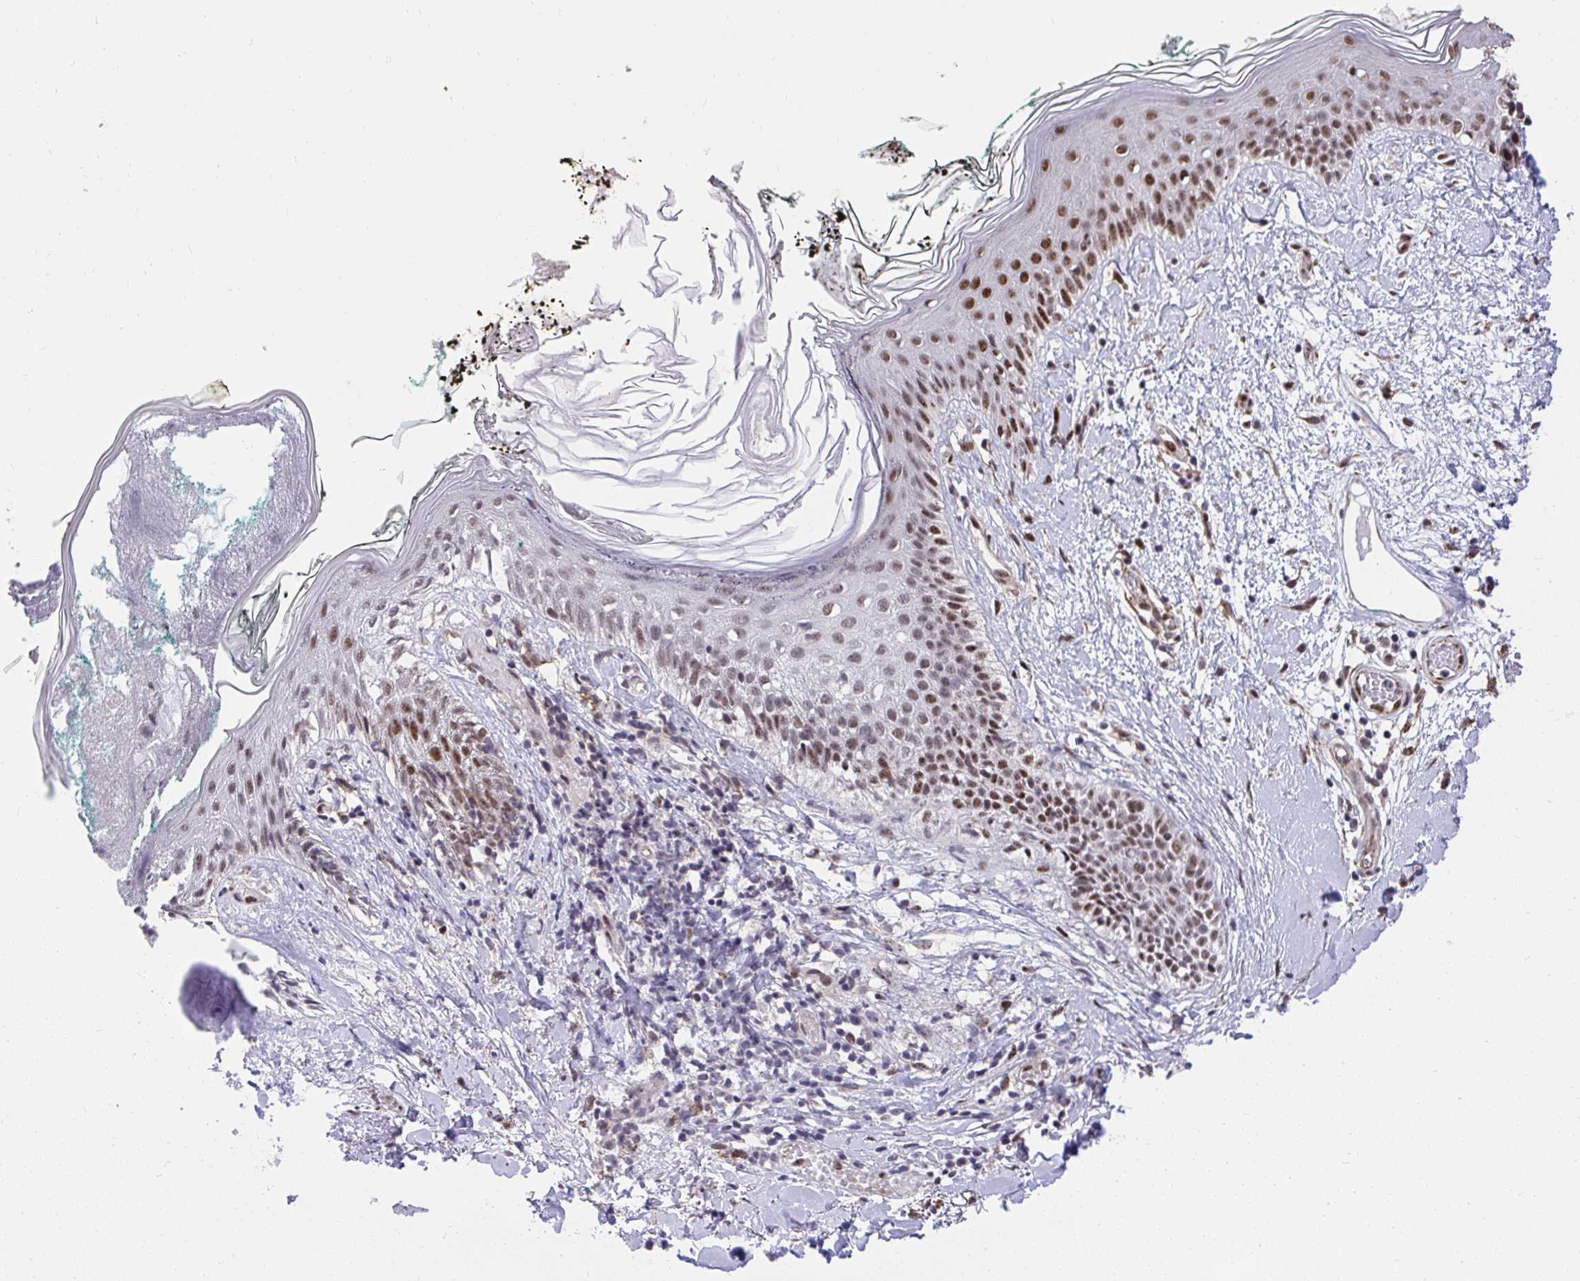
{"staining": {"intensity": "strong", "quantity": ">75%", "location": "nuclear"}, "tissue": "skin", "cell_type": "Fibroblasts", "image_type": "normal", "snomed": [{"axis": "morphology", "description": "Normal tissue, NOS"}, {"axis": "topography", "description": "Skin"}], "caption": "Skin was stained to show a protein in brown. There is high levels of strong nuclear positivity in about >75% of fibroblasts. (DAB IHC with brightfield microscopy, high magnification).", "gene": "HOXA4", "patient": {"sex": "female", "age": 34}}